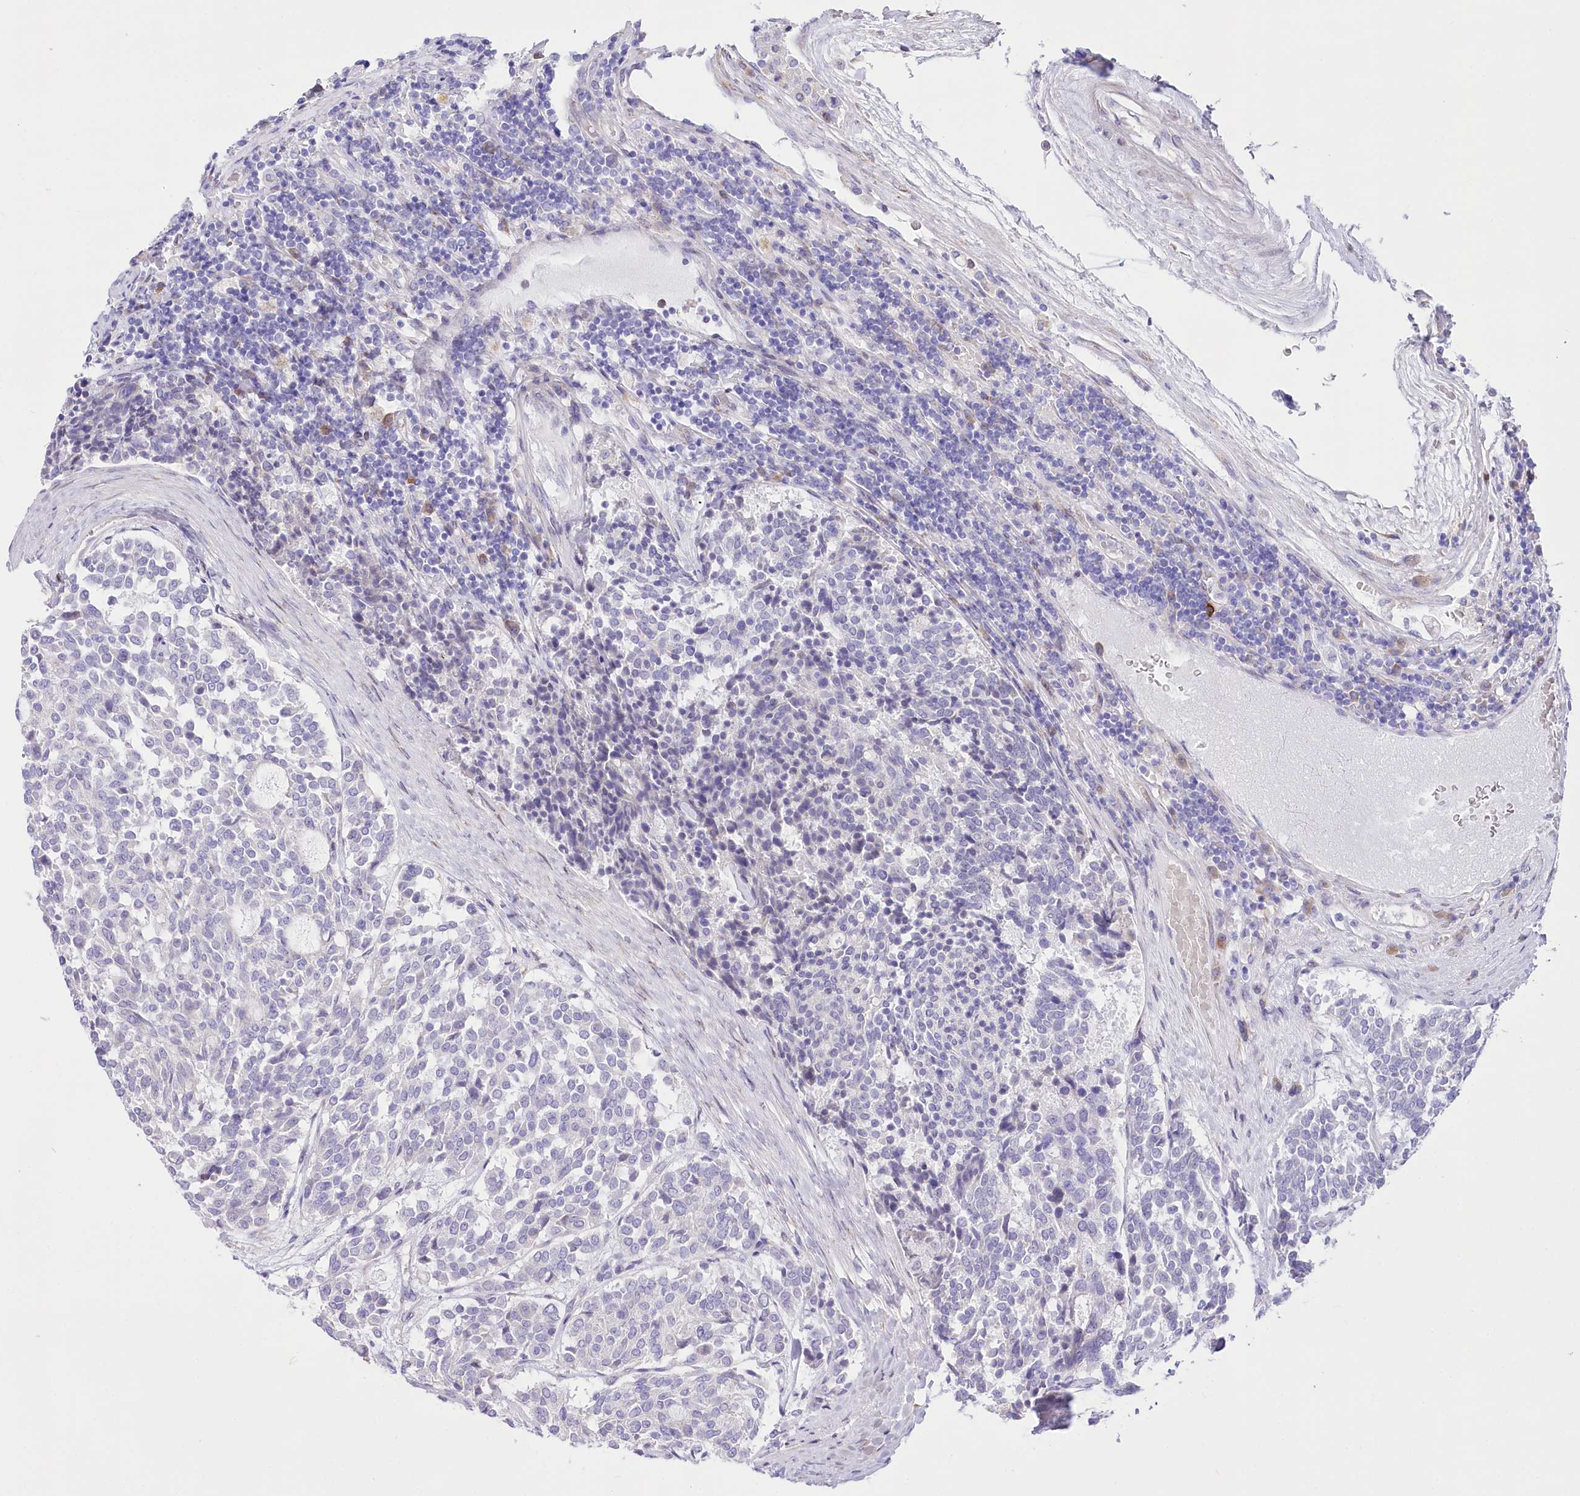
{"staining": {"intensity": "negative", "quantity": "none", "location": "none"}, "tissue": "carcinoid", "cell_type": "Tumor cells", "image_type": "cancer", "snomed": [{"axis": "morphology", "description": "Carcinoid, malignant, NOS"}, {"axis": "topography", "description": "Pancreas"}], "caption": "Carcinoid stained for a protein using immunohistochemistry reveals no expression tumor cells.", "gene": "STT3B", "patient": {"sex": "female", "age": 54}}